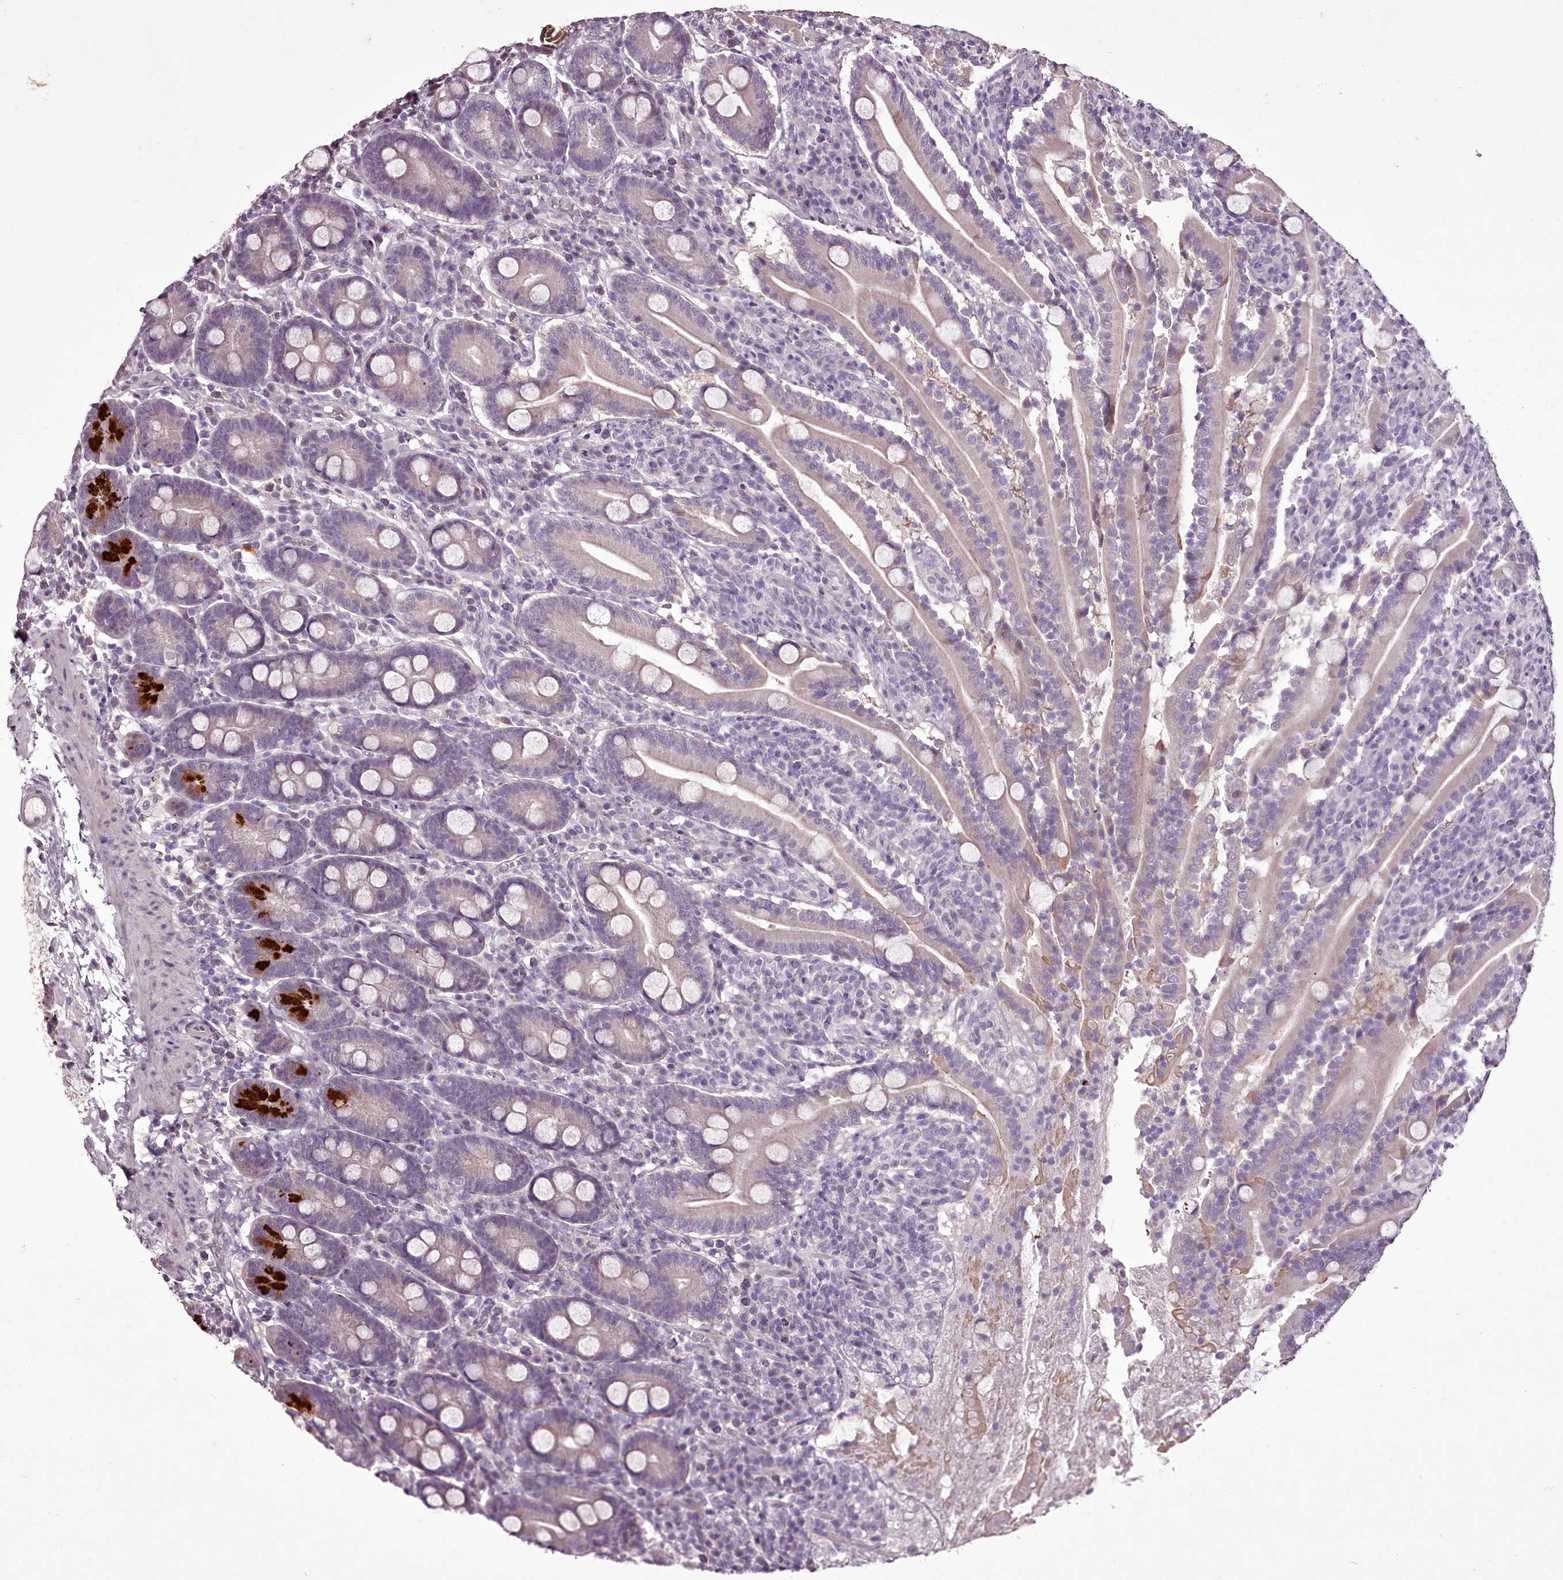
{"staining": {"intensity": "weak", "quantity": "<25%", "location": "cytoplasmic/membranous"}, "tissue": "duodenum", "cell_type": "Glandular cells", "image_type": "normal", "snomed": [{"axis": "morphology", "description": "Normal tissue, NOS"}, {"axis": "topography", "description": "Duodenum"}], "caption": "A high-resolution histopathology image shows IHC staining of normal duodenum, which exhibits no significant staining in glandular cells. (DAB immunohistochemistry (IHC), high magnification).", "gene": "C1orf56", "patient": {"sex": "male", "age": 35}}